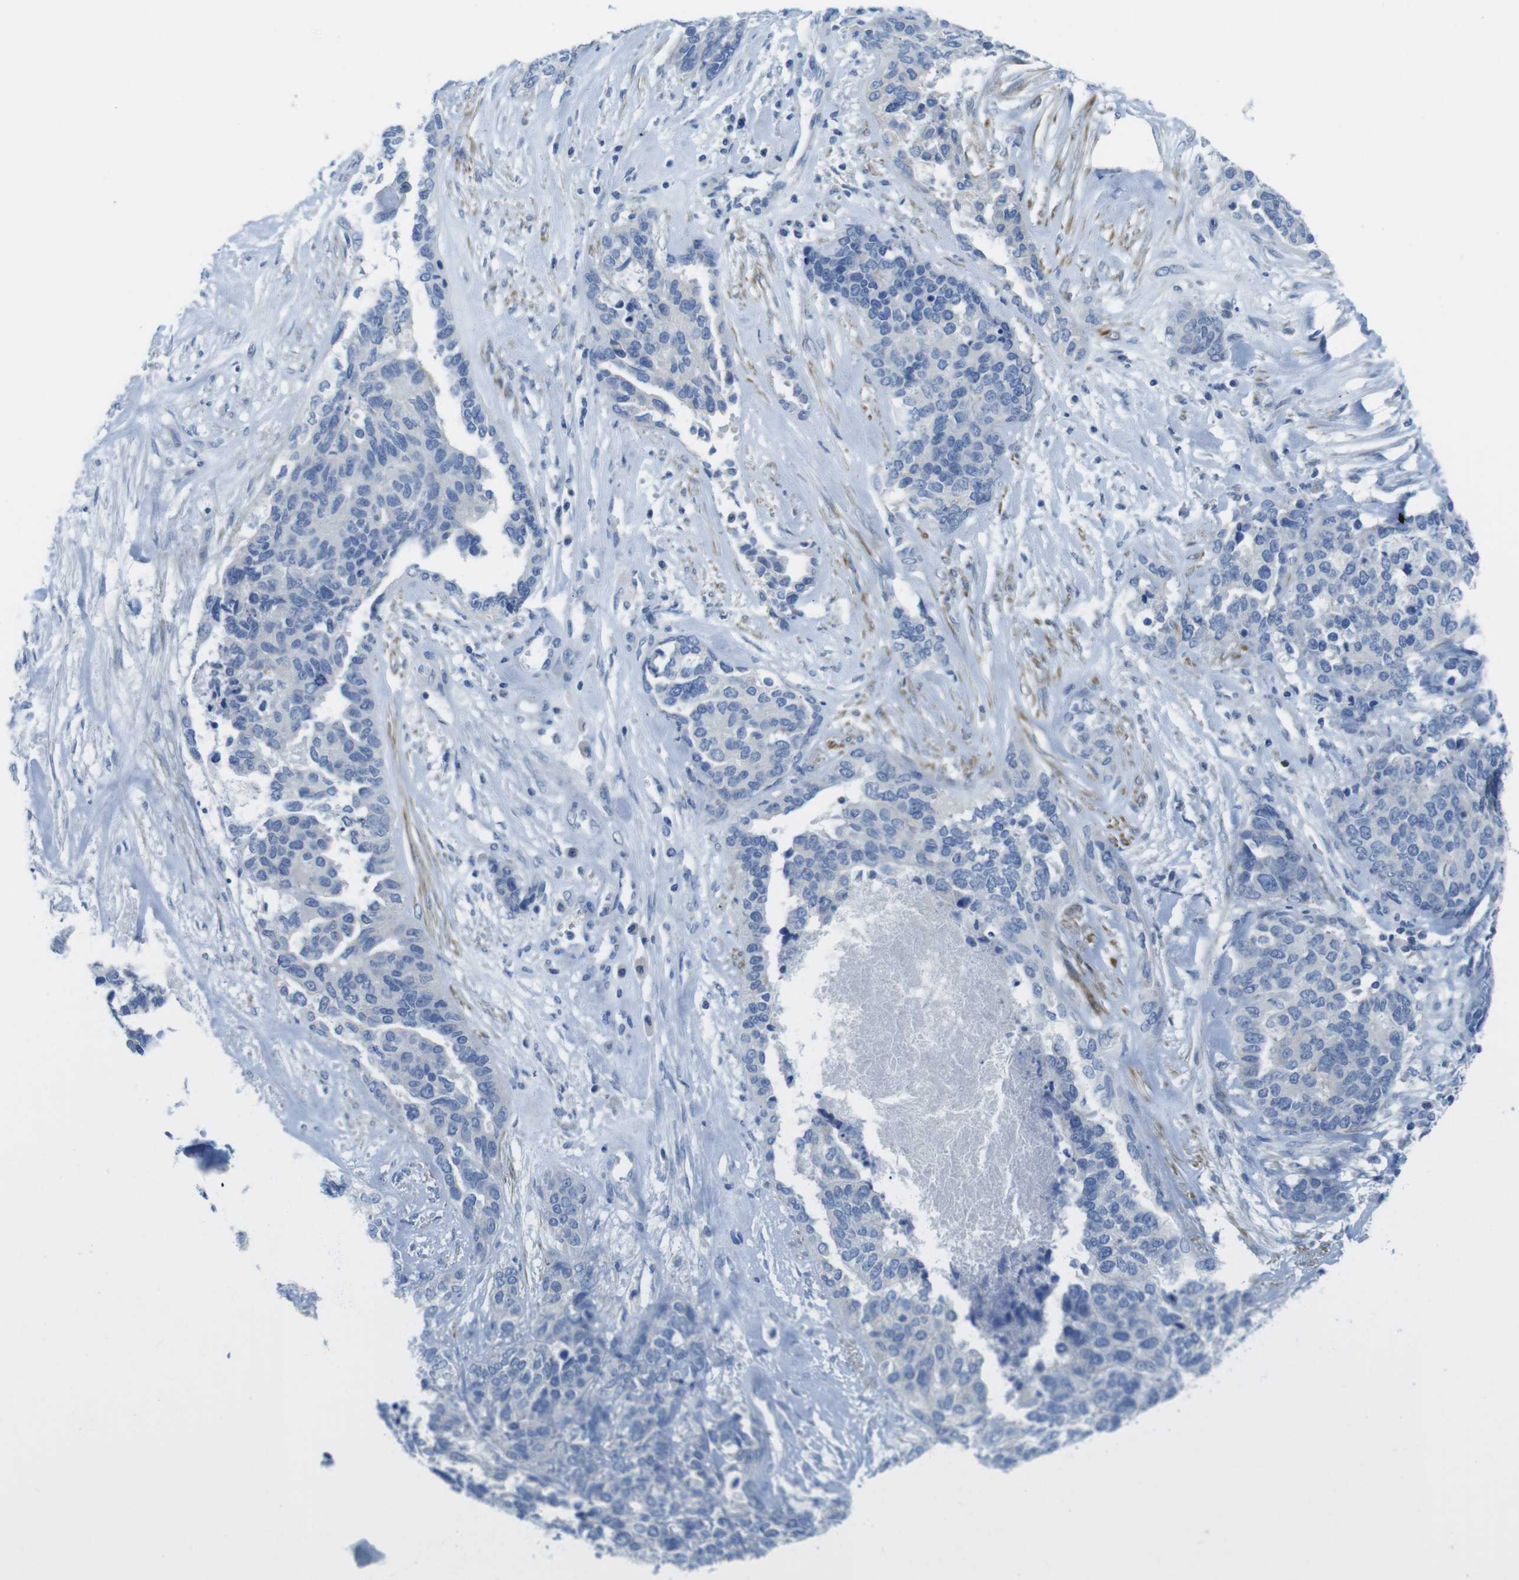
{"staining": {"intensity": "negative", "quantity": "none", "location": "none"}, "tissue": "ovarian cancer", "cell_type": "Tumor cells", "image_type": "cancer", "snomed": [{"axis": "morphology", "description": "Cystadenocarcinoma, serous, NOS"}, {"axis": "topography", "description": "Ovary"}], "caption": "Tumor cells are negative for protein expression in human serous cystadenocarcinoma (ovarian).", "gene": "ASIC5", "patient": {"sex": "female", "age": 44}}